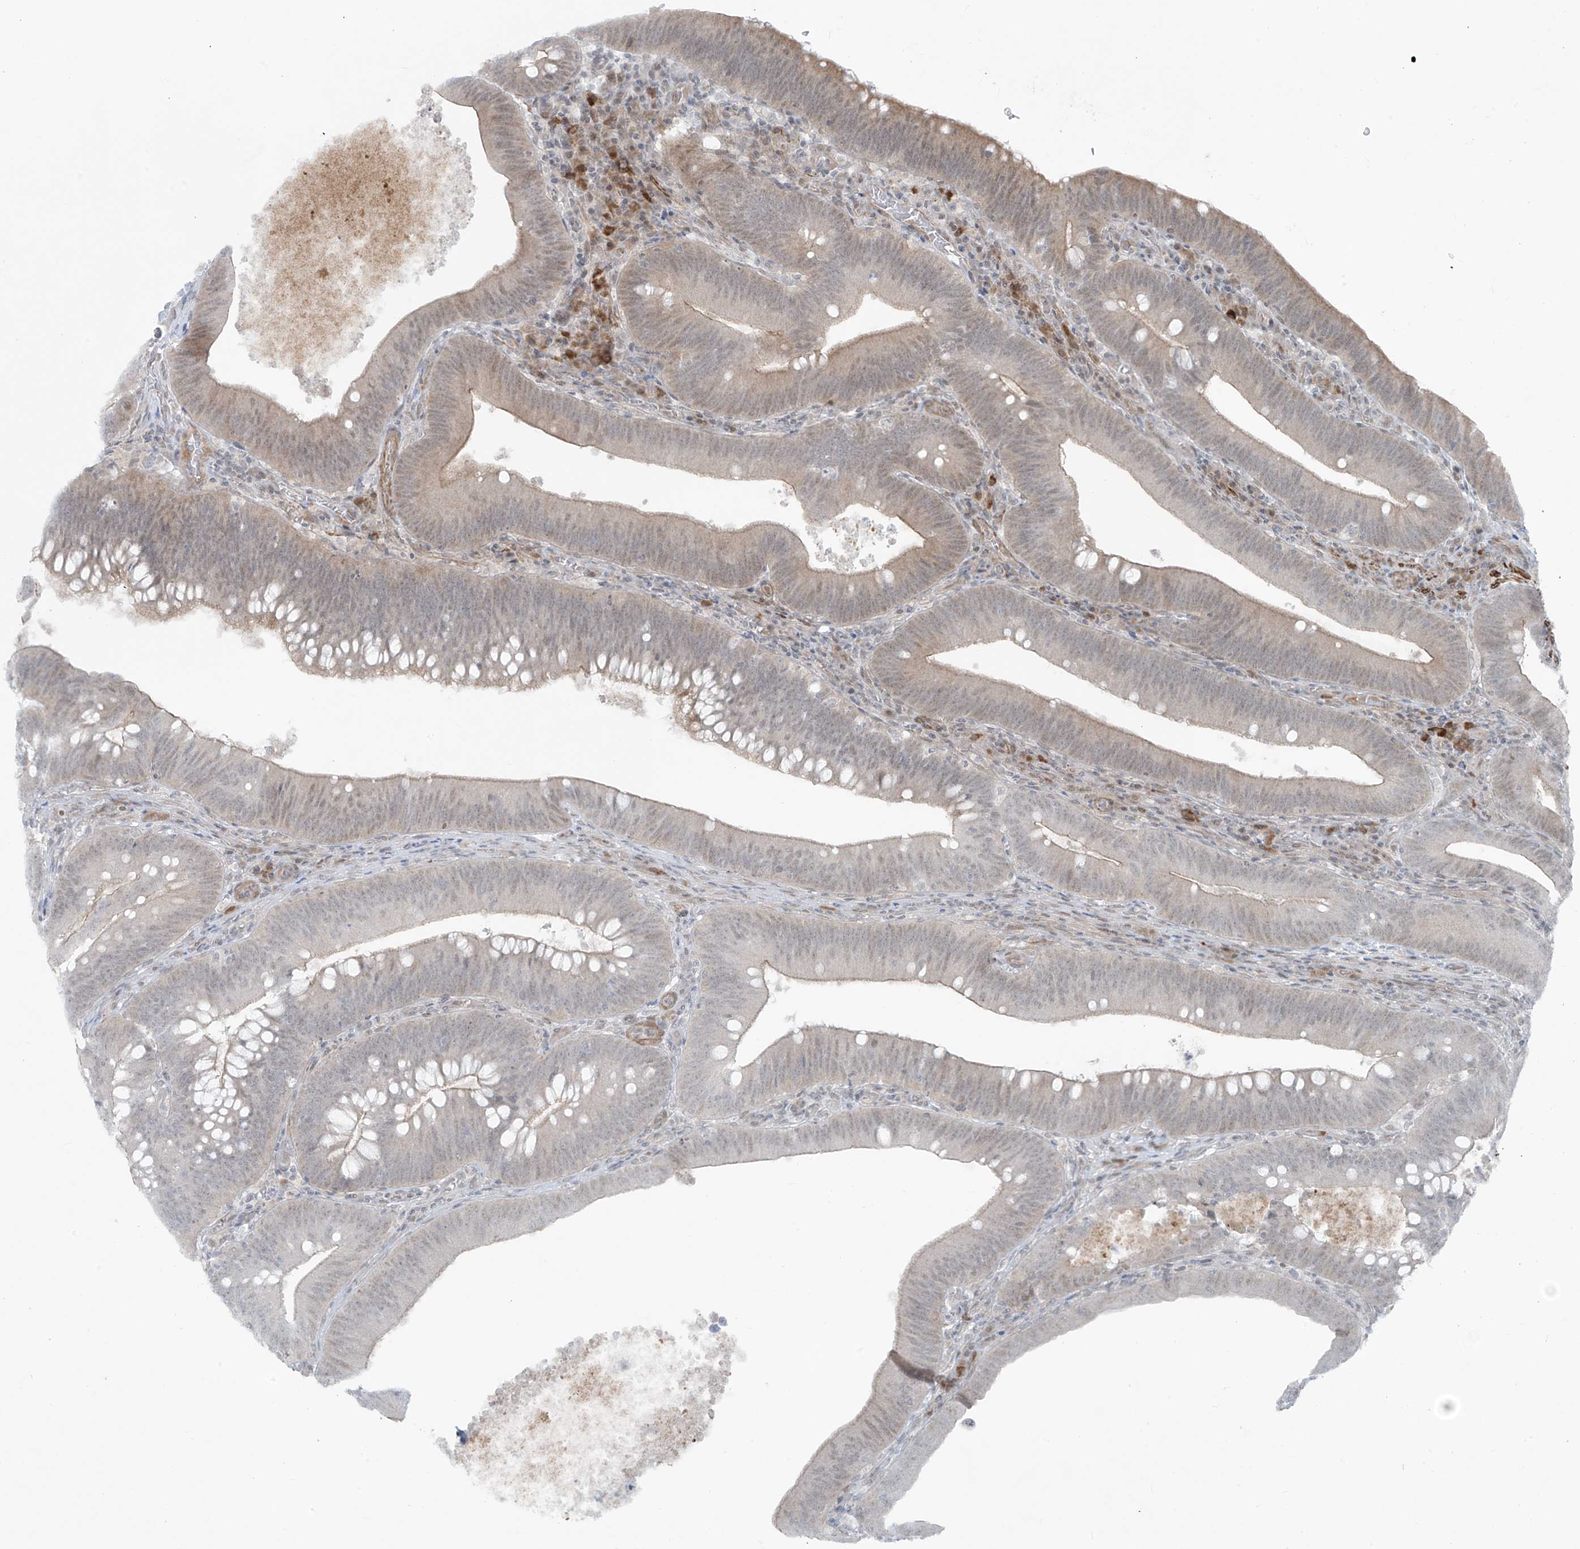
{"staining": {"intensity": "weak", "quantity": "25%-75%", "location": "cytoplasmic/membranous"}, "tissue": "colorectal cancer", "cell_type": "Tumor cells", "image_type": "cancer", "snomed": [{"axis": "morphology", "description": "Normal tissue, NOS"}, {"axis": "topography", "description": "Colon"}], "caption": "Human colorectal cancer stained for a protein (brown) displays weak cytoplasmic/membranous positive expression in approximately 25%-75% of tumor cells.", "gene": "RASGEF1A", "patient": {"sex": "female", "age": 82}}